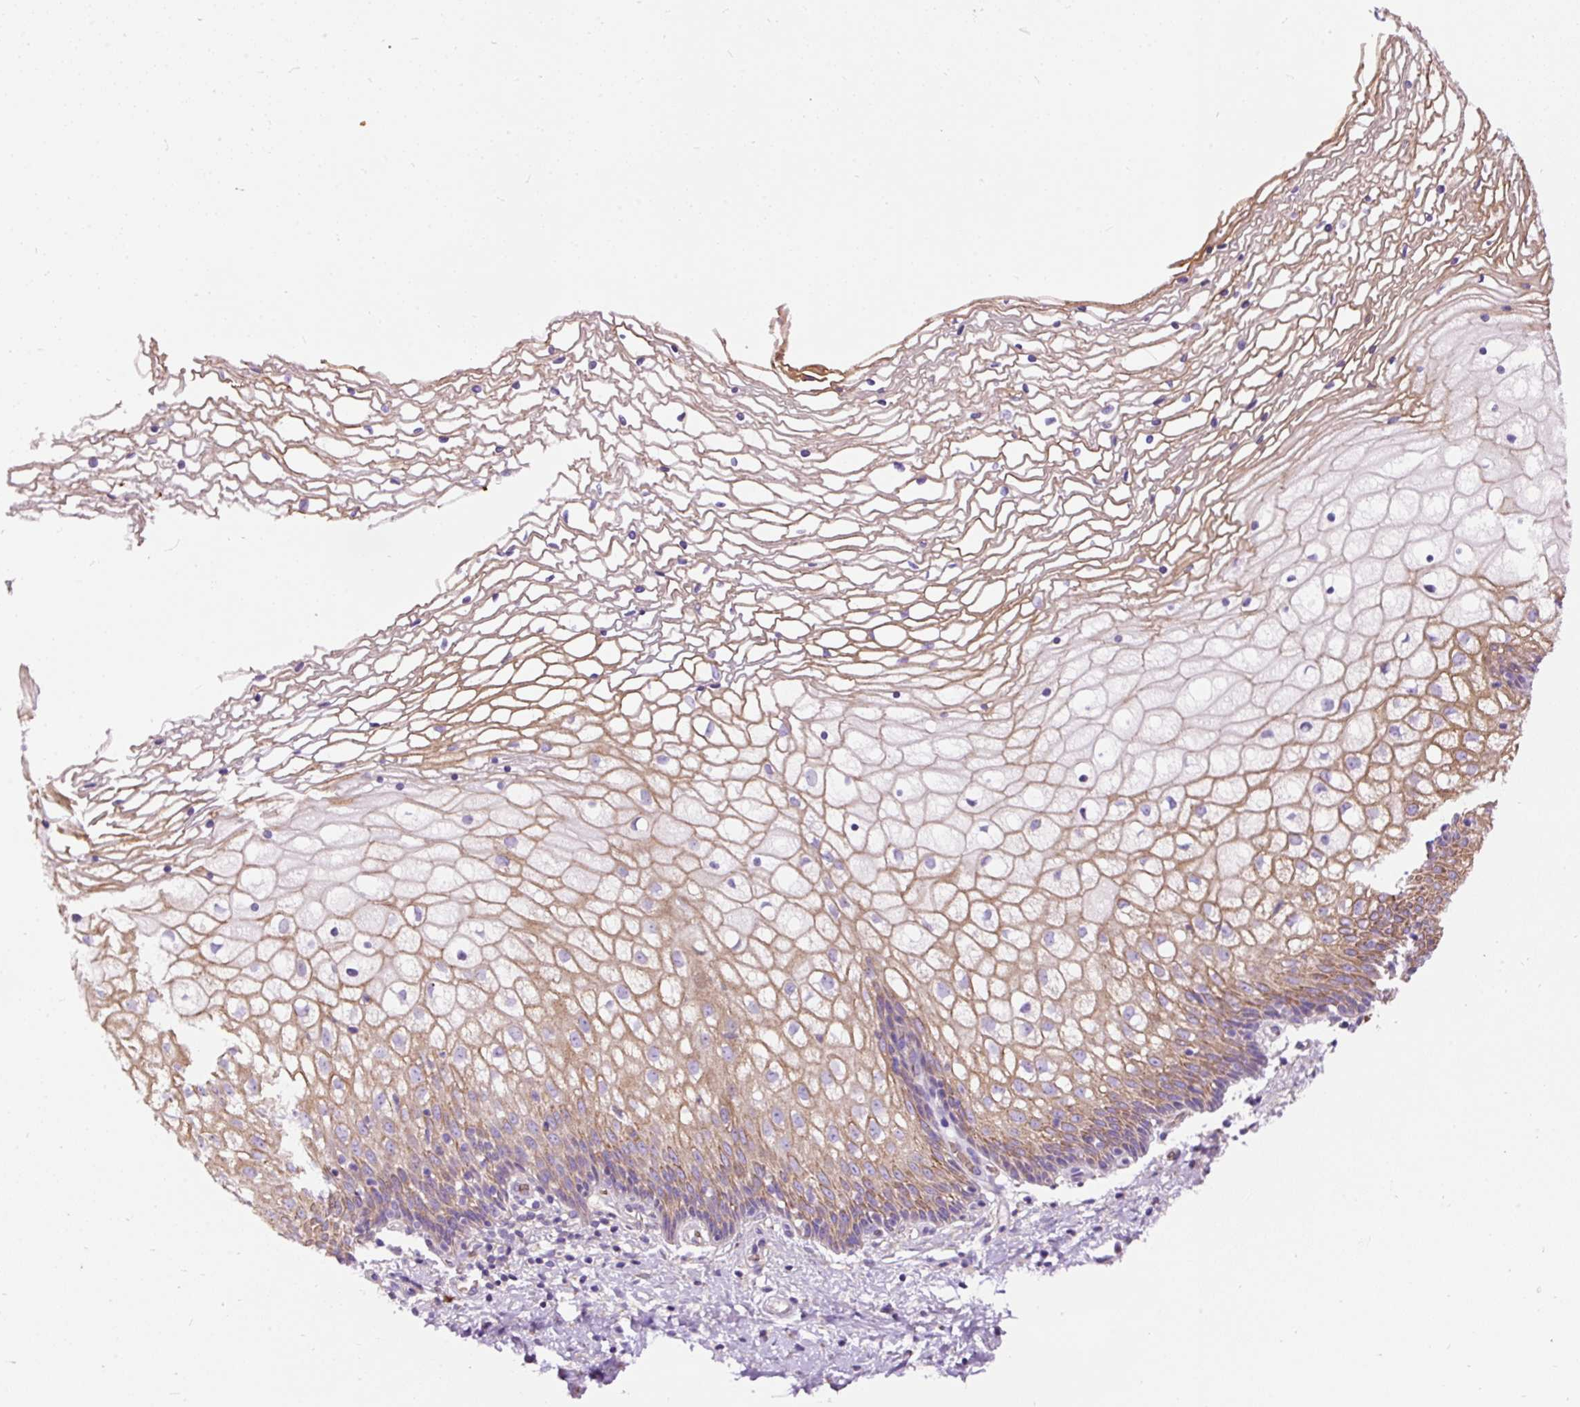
{"staining": {"intensity": "weak", "quantity": "25%-75%", "location": "cytoplasmic/membranous"}, "tissue": "cervix", "cell_type": "Glandular cells", "image_type": "normal", "snomed": [{"axis": "morphology", "description": "Normal tissue, NOS"}, {"axis": "topography", "description": "Cervix"}], "caption": "Brown immunohistochemical staining in benign cervix shows weak cytoplasmic/membranous expression in approximately 25%-75% of glandular cells.", "gene": "PRRC2A", "patient": {"sex": "female", "age": 36}}